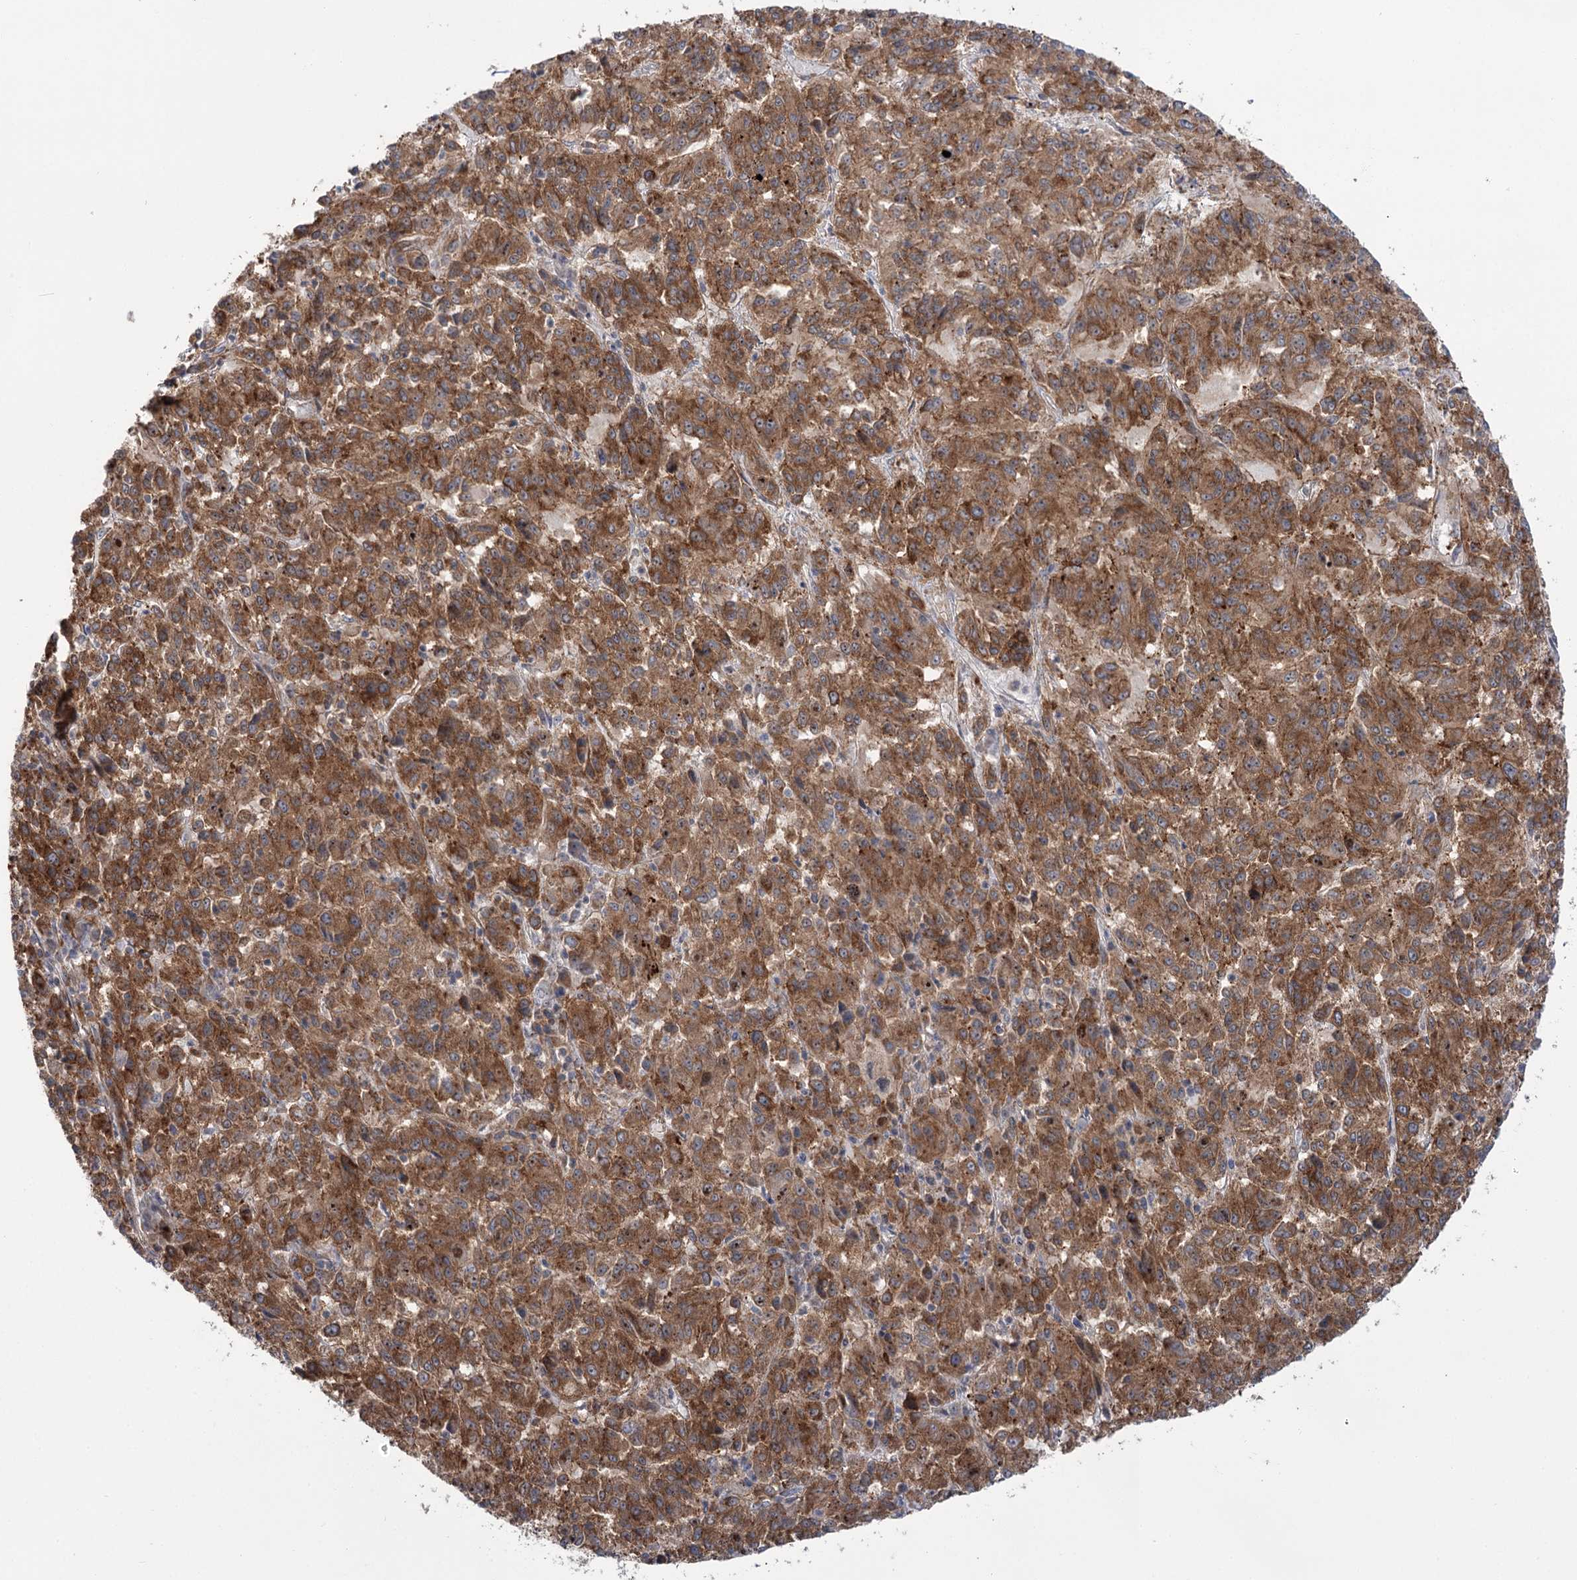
{"staining": {"intensity": "moderate", "quantity": ">75%", "location": "cytoplasmic/membranous"}, "tissue": "melanoma", "cell_type": "Tumor cells", "image_type": "cancer", "snomed": [{"axis": "morphology", "description": "Malignant melanoma, Metastatic site"}, {"axis": "topography", "description": "Lung"}], "caption": "DAB immunohistochemical staining of malignant melanoma (metastatic site) demonstrates moderate cytoplasmic/membranous protein positivity in about >75% of tumor cells.", "gene": "VWA2", "patient": {"sex": "male", "age": 64}}